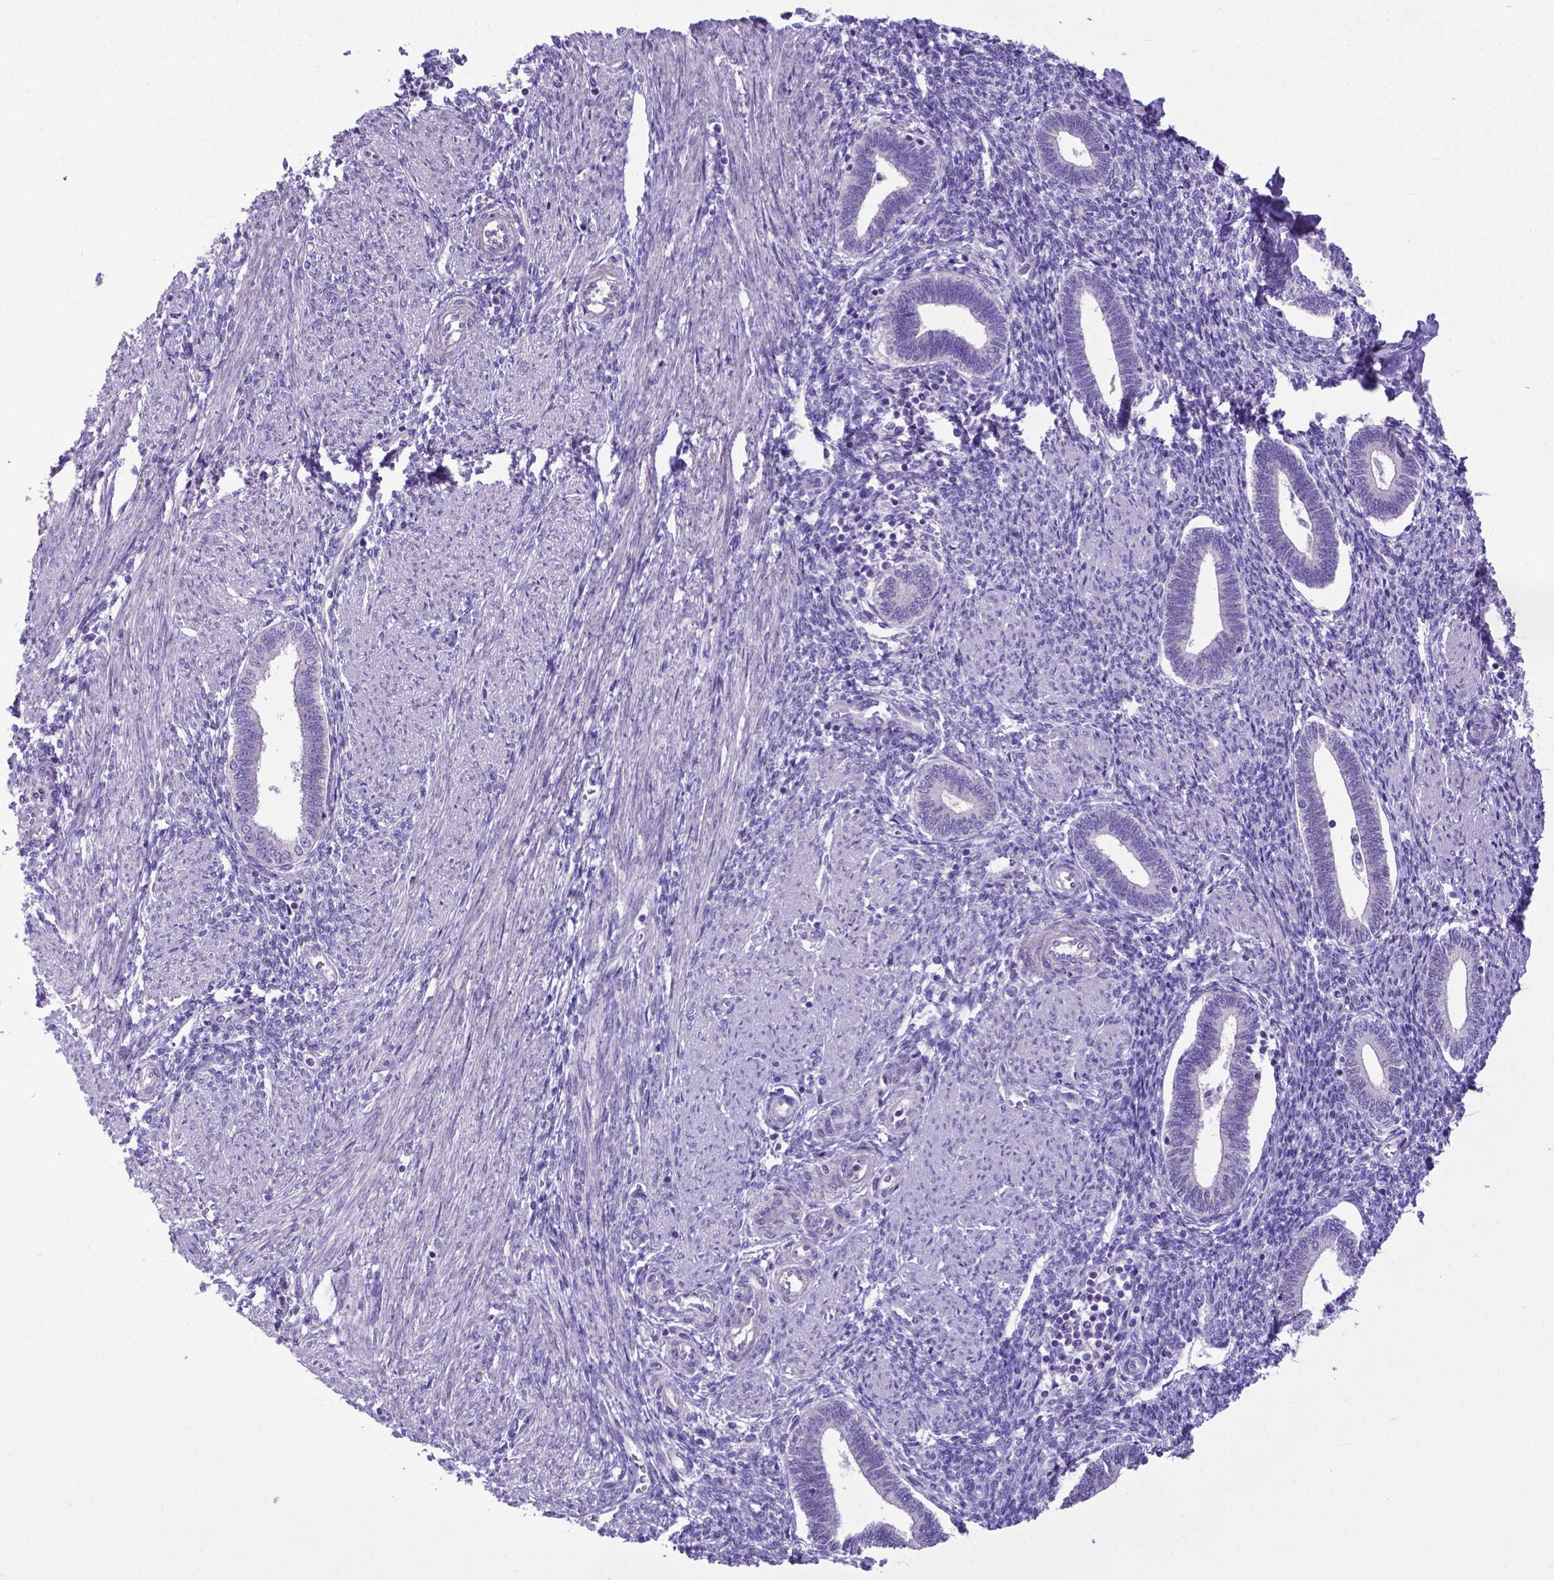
{"staining": {"intensity": "negative", "quantity": "none", "location": "none"}, "tissue": "endometrium", "cell_type": "Cells in endometrial stroma", "image_type": "normal", "snomed": [{"axis": "morphology", "description": "Normal tissue, NOS"}, {"axis": "topography", "description": "Endometrium"}], "caption": "Unremarkable endometrium was stained to show a protein in brown. There is no significant positivity in cells in endometrial stroma. (Stains: DAB IHC with hematoxylin counter stain, Microscopy: brightfield microscopy at high magnification).", "gene": "ADRA2B", "patient": {"sex": "female", "age": 42}}